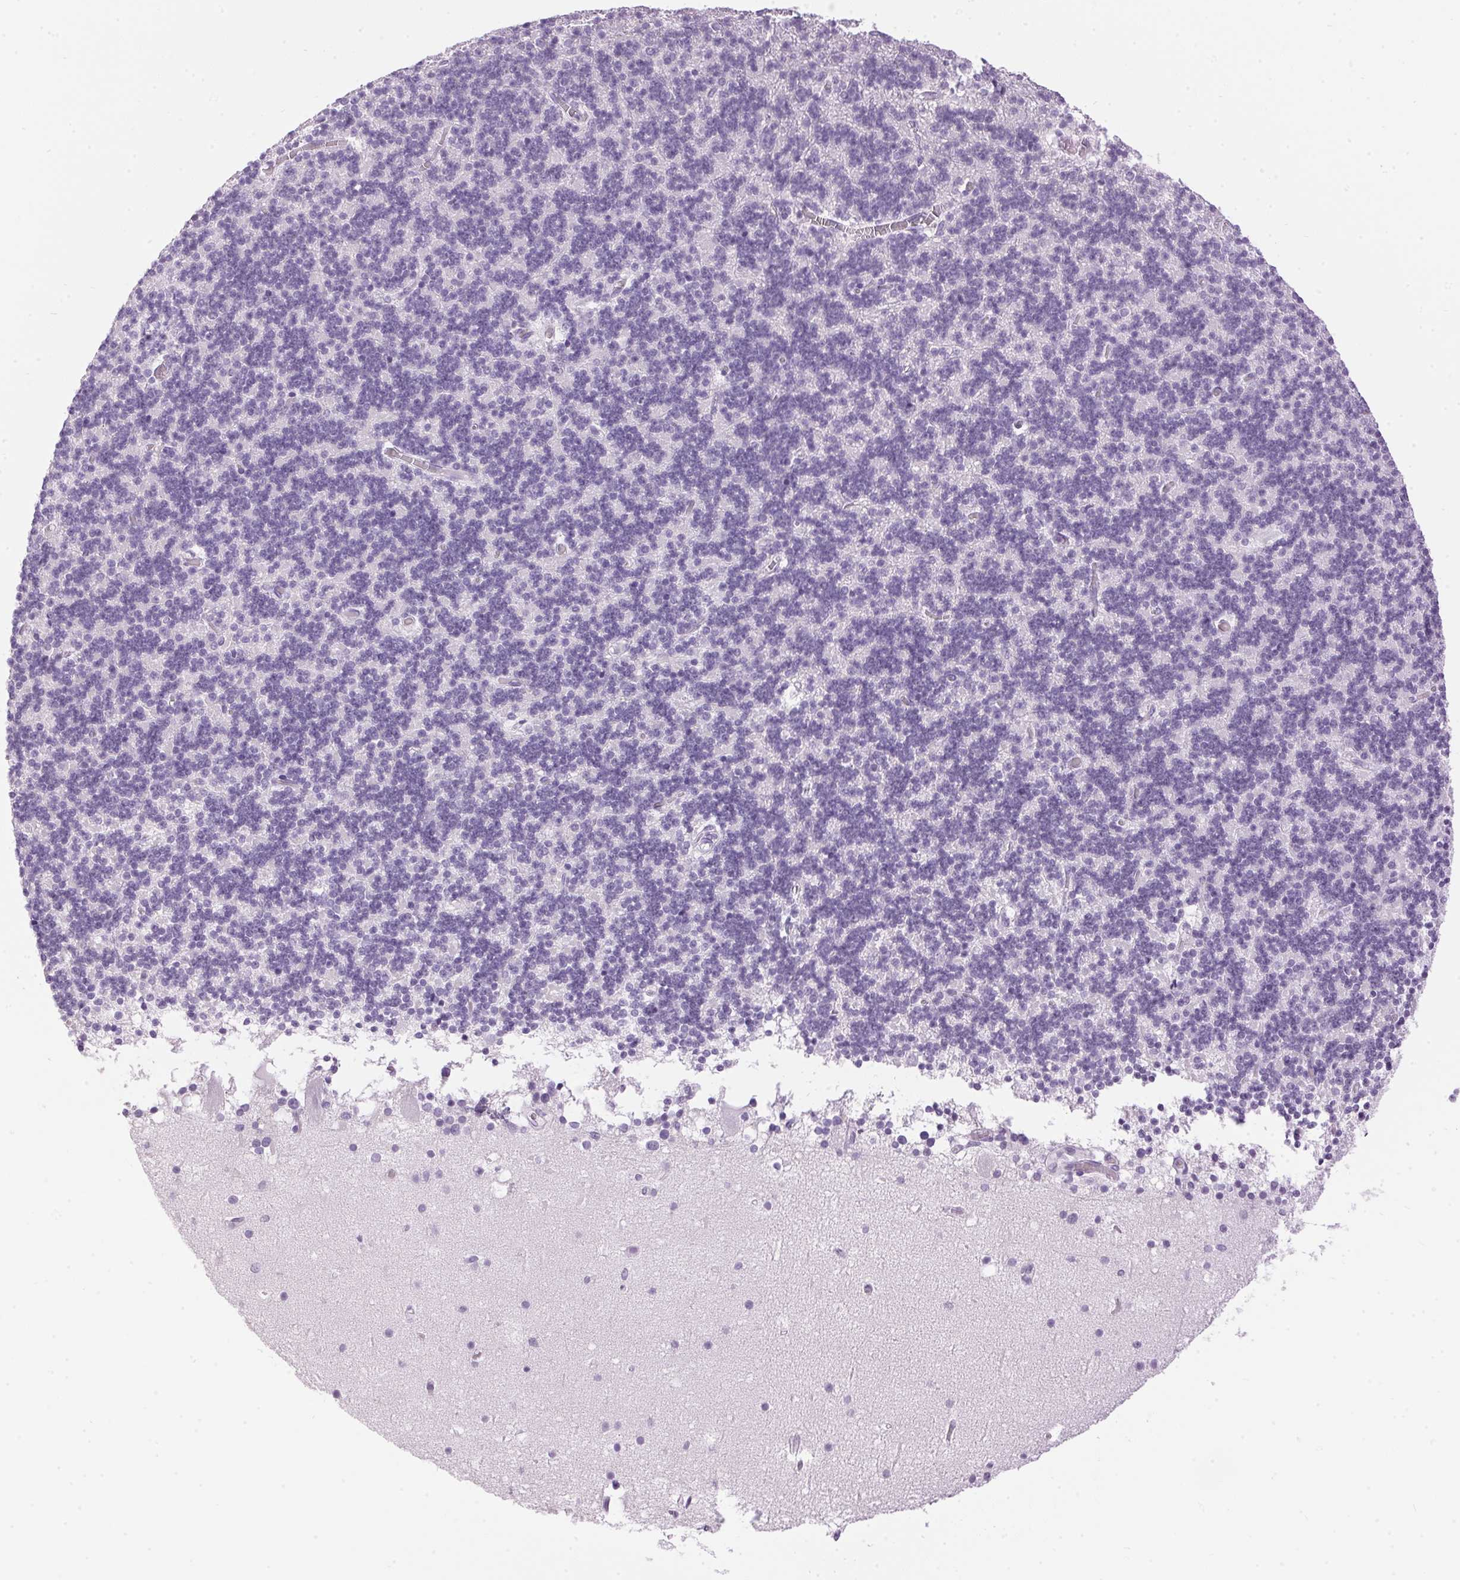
{"staining": {"intensity": "negative", "quantity": "none", "location": "none"}, "tissue": "cerebellum", "cell_type": "Cells in granular layer", "image_type": "normal", "snomed": [{"axis": "morphology", "description": "Normal tissue, NOS"}, {"axis": "topography", "description": "Cerebellum"}], "caption": "This is an immunohistochemistry histopathology image of unremarkable human cerebellum. There is no staining in cells in granular layer.", "gene": "SP7", "patient": {"sex": "male", "age": 70}}